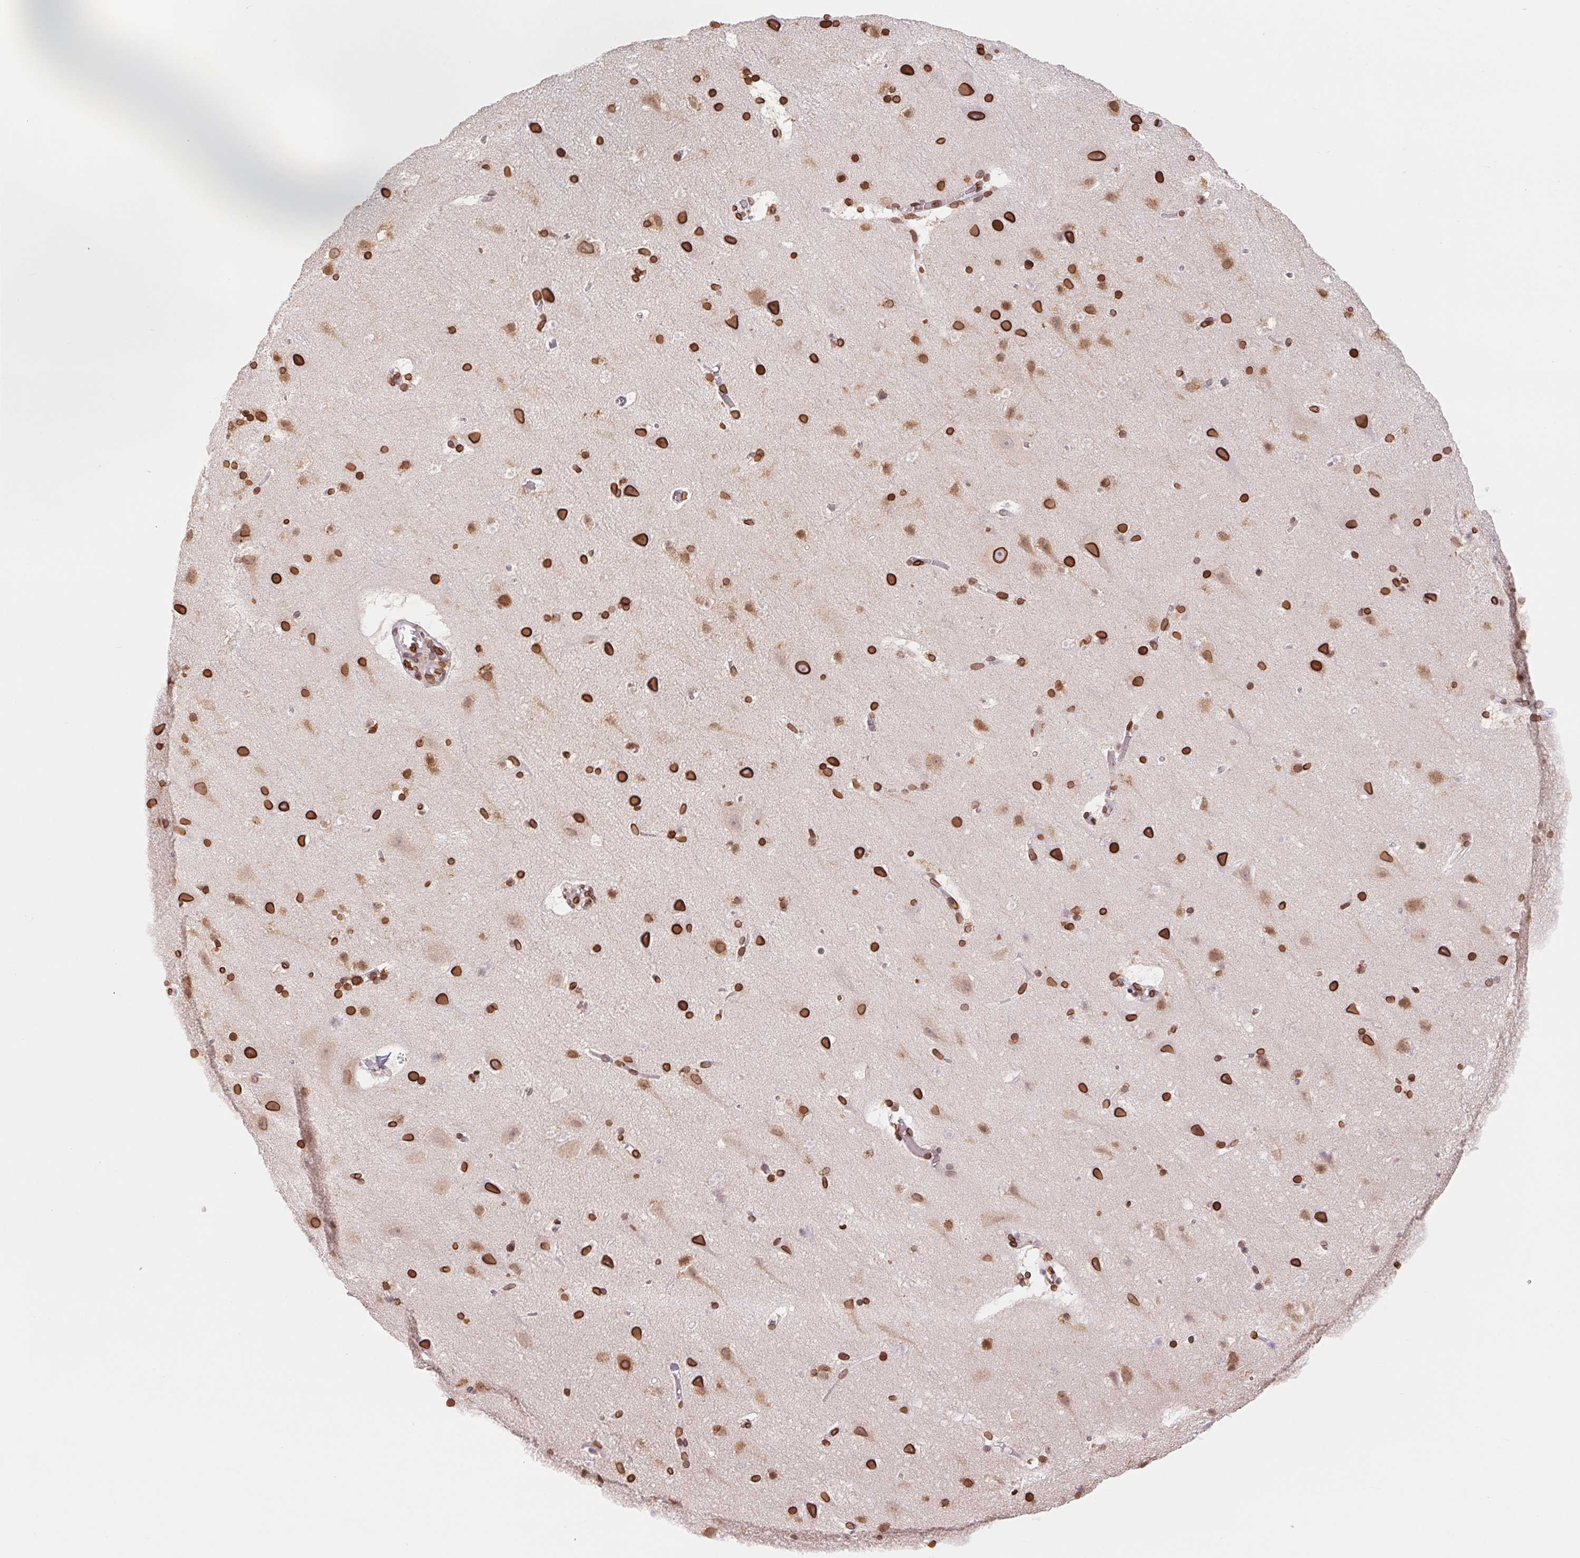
{"staining": {"intensity": "strong", "quantity": "25%-75%", "location": "cytoplasmic/membranous,nuclear"}, "tissue": "cerebral cortex", "cell_type": "Endothelial cells", "image_type": "normal", "snomed": [{"axis": "morphology", "description": "Normal tissue, NOS"}, {"axis": "topography", "description": "Cerebral cortex"}], "caption": "Protein staining shows strong cytoplasmic/membranous,nuclear staining in approximately 25%-75% of endothelial cells in normal cerebral cortex.", "gene": "LMNB2", "patient": {"sex": "female", "age": 42}}